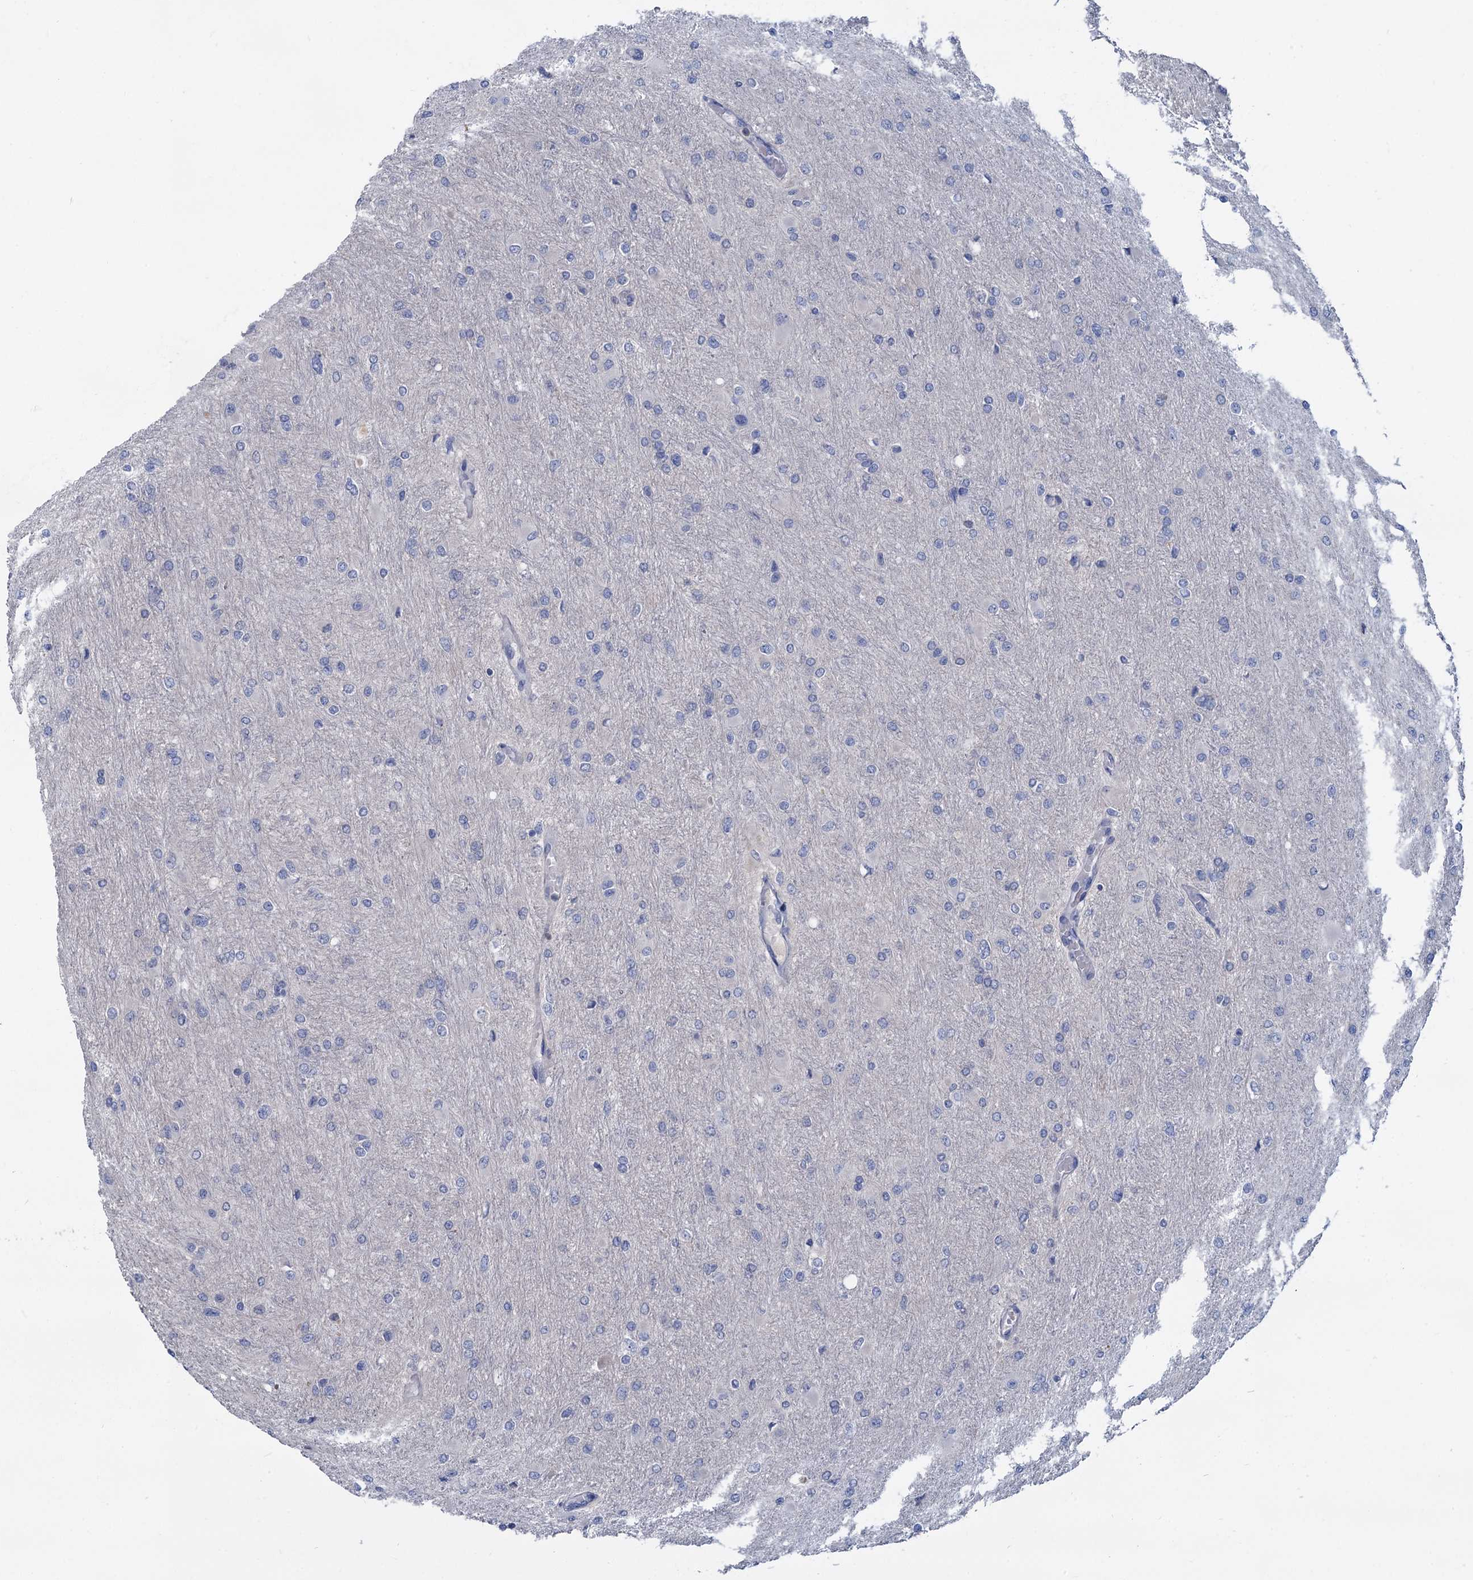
{"staining": {"intensity": "negative", "quantity": "none", "location": "none"}, "tissue": "glioma", "cell_type": "Tumor cells", "image_type": "cancer", "snomed": [{"axis": "morphology", "description": "Glioma, malignant, High grade"}, {"axis": "topography", "description": "Cerebral cortex"}], "caption": "Immunohistochemical staining of high-grade glioma (malignant) demonstrates no significant expression in tumor cells.", "gene": "ACSM3", "patient": {"sex": "female", "age": 36}}